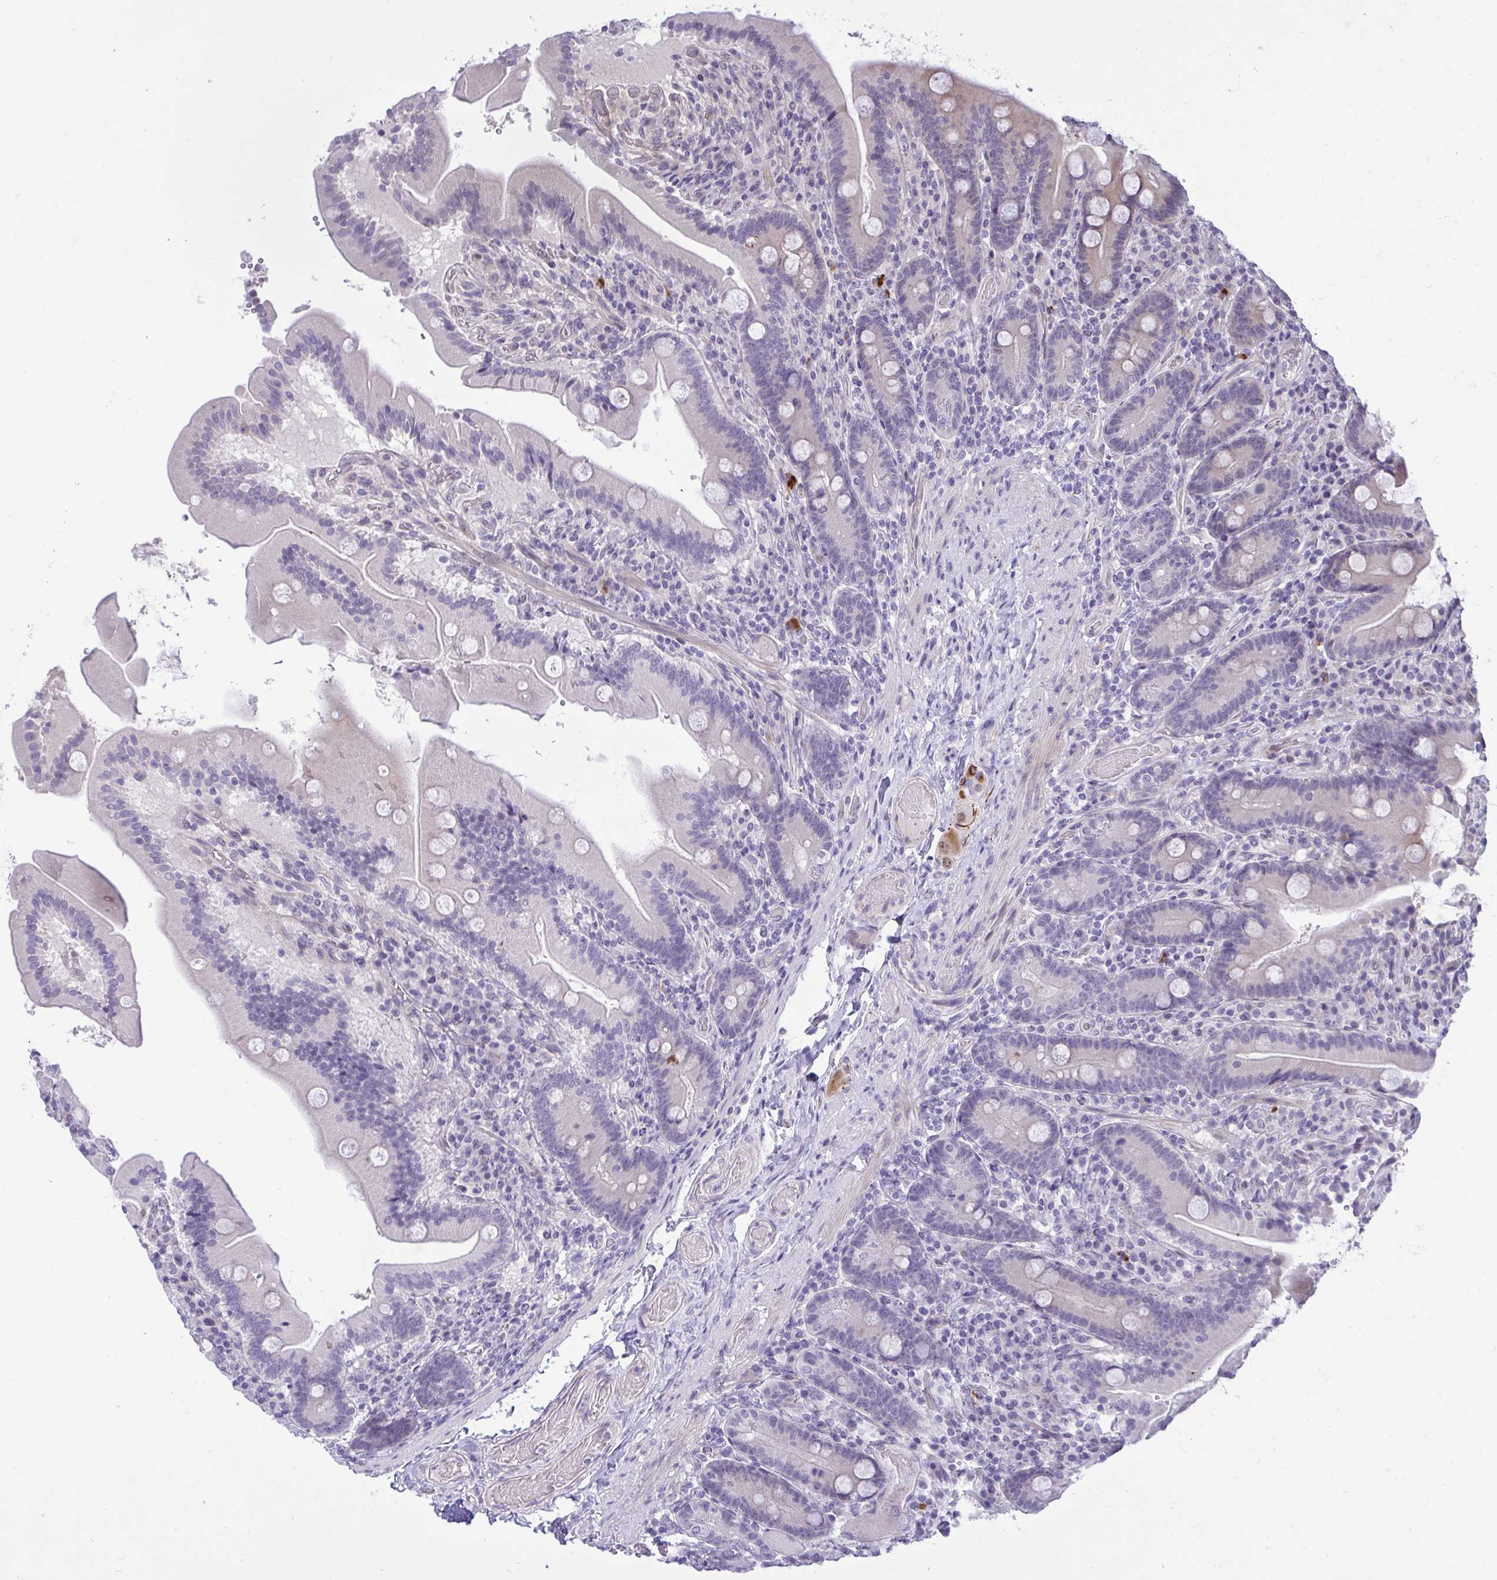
{"staining": {"intensity": "negative", "quantity": "none", "location": "none"}, "tissue": "duodenum", "cell_type": "Glandular cells", "image_type": "normal", "snomed": [{"axis": "morphology", "description": "Normal tissue, NOS"}, {"axis": "topography", "description": "Duodenum"}], "caption": "A photomicrograph of human duodenum is negative for staining in glandular cells.", "gene": "HMBOX1", "patient": {"sex": "female", "age": 62}}